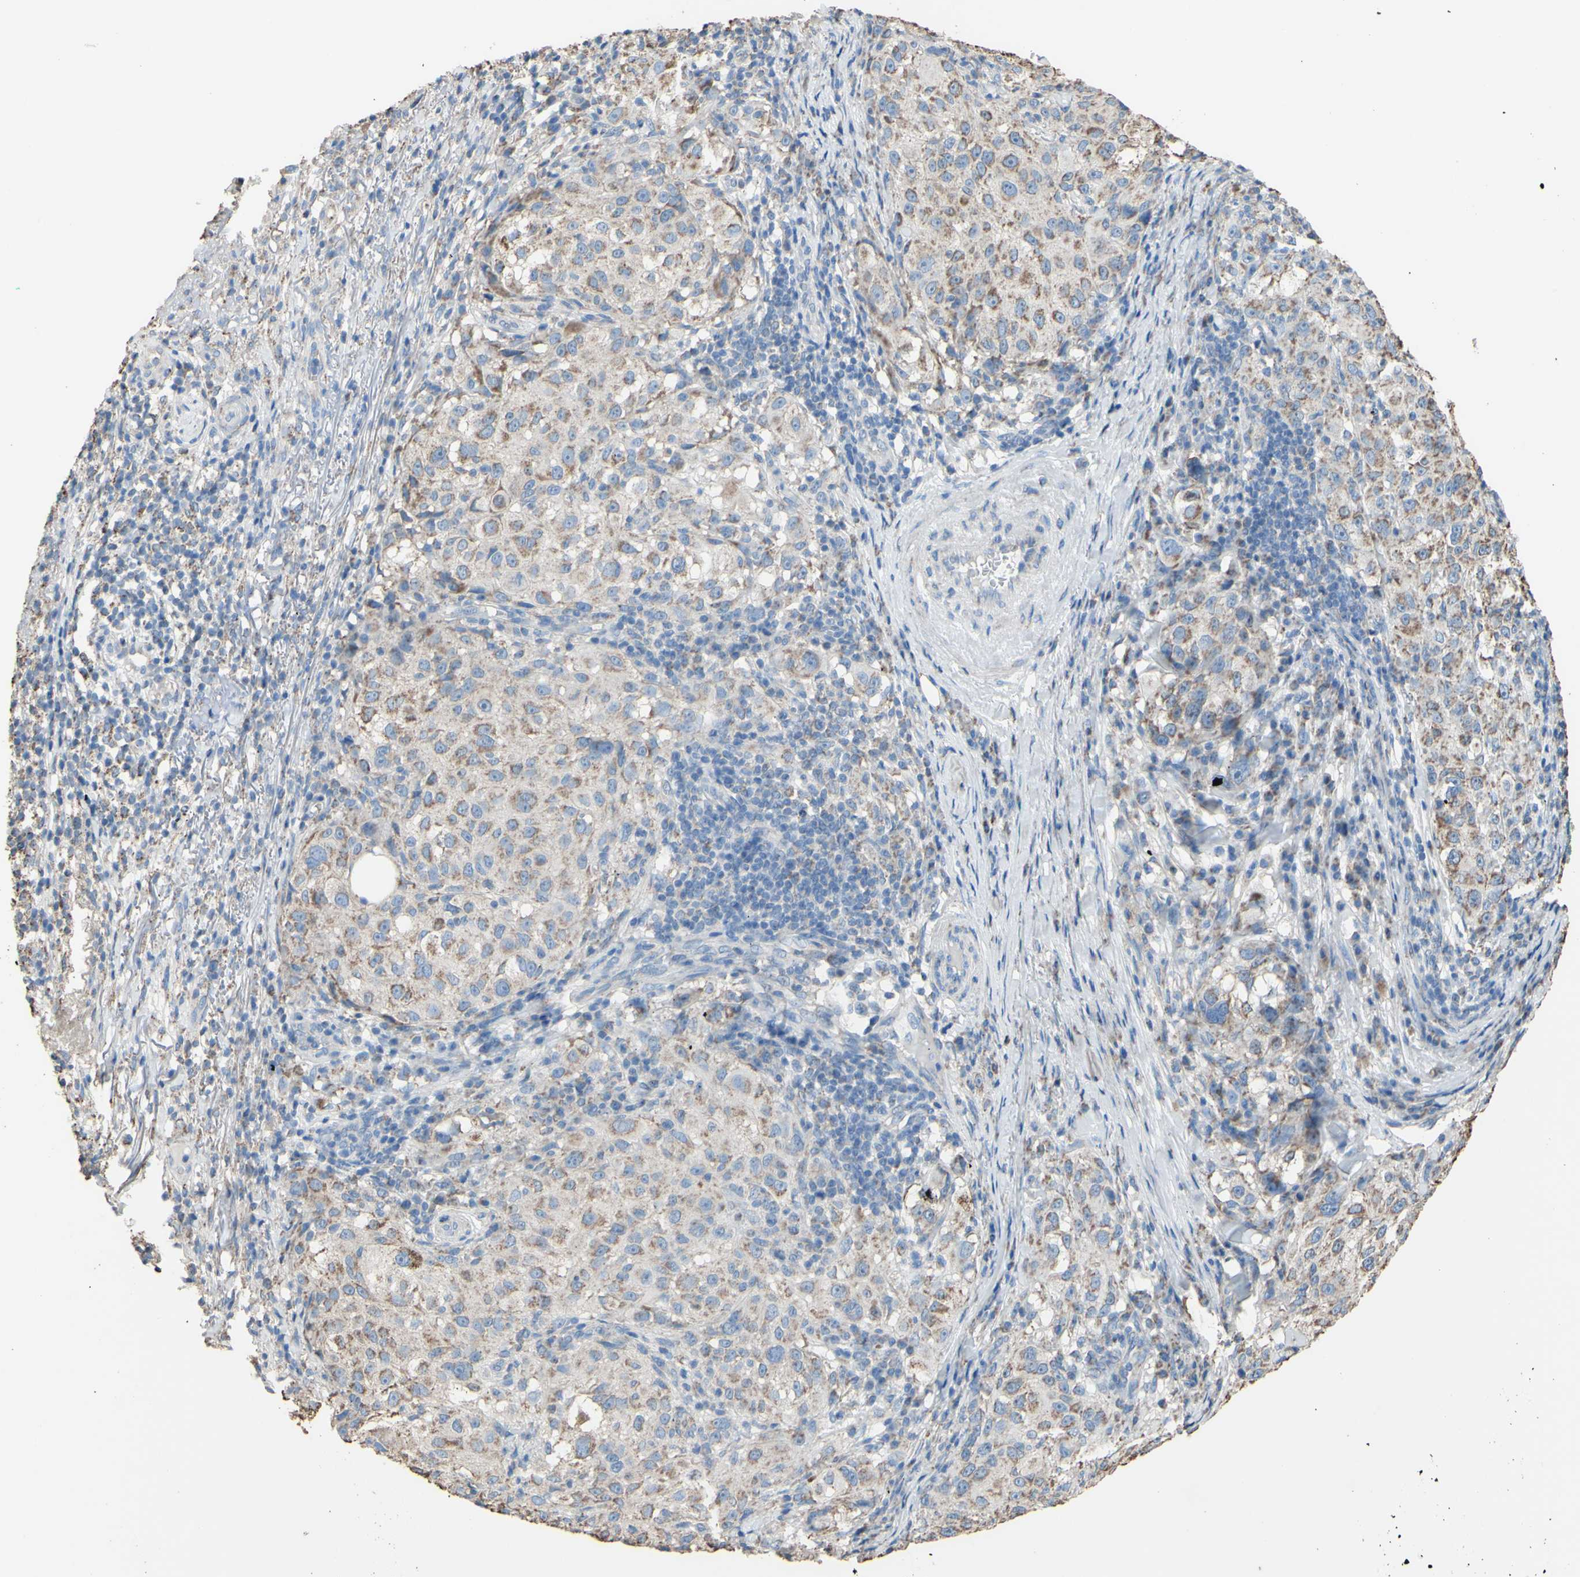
{"staining": {"intensity": "weak", "quantity": "25%-75%", "location": "cytoplasmic/membranous"}, "tissue": "melanoma", "cell_type": "Tumor cells", "image_type": "cancer", "snomed": [{"axis": "morphology", "description": "Necrosis, NOS"}, {"axis": "morphology", "description": "Malignant melanoma, NOS"}, {"axis": "topography", "description": "Skin"}], "caption": "Immunohistochemistry (IHC) histopathology image of neoplastic tissue: malignant melanoma stained using IHC demonstrates low levels of weak protein expression localized specifically in the cytoplasmic/membranous of tumor cells, appearing as a cytoplasmic/membranous brown color.", "gene": "CMKLR2", "patient": {"sex": "female", "age": 87}}